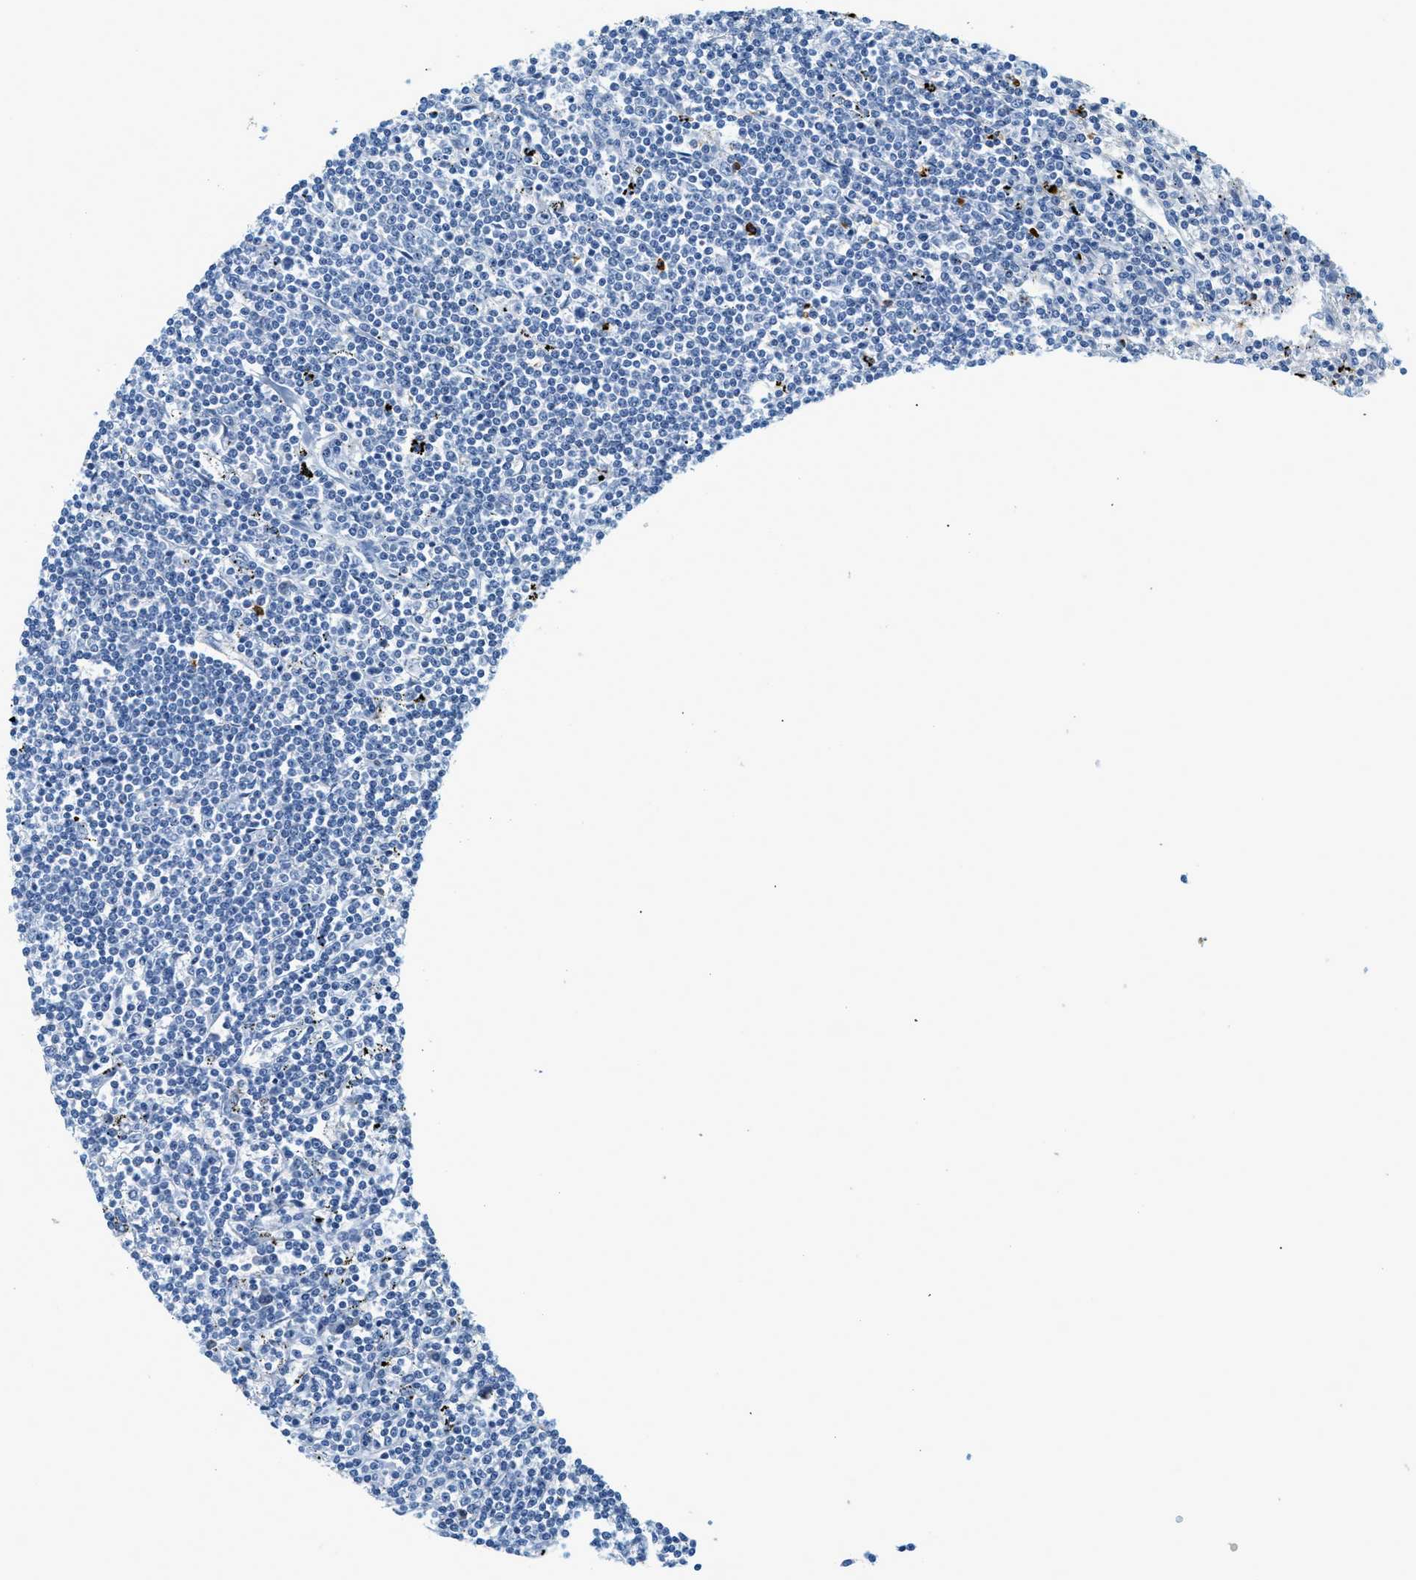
{"staining": {"intensity": "negative", "quantity": "none", "location": "none"}, "tissue": "lymphoma", "cell_type": "Tumor cells", "image_type": "cancer", "snomed": [{"axis": "morphology", "description": "Malignant lymphoma, non-Hodgkin's type, Low grade"}, {"axis": "topography", "description": "Spleen"}], "caption": "DAB (3,3'-diaminobenzidine) immunohistochemical staining of human low-grade malignant lymphoma, non-Hodgkin's type demonstrates no significant positivity in tumor cells.", "gene": "LCN2", "patient": {"sex": "male", "age": 76}}